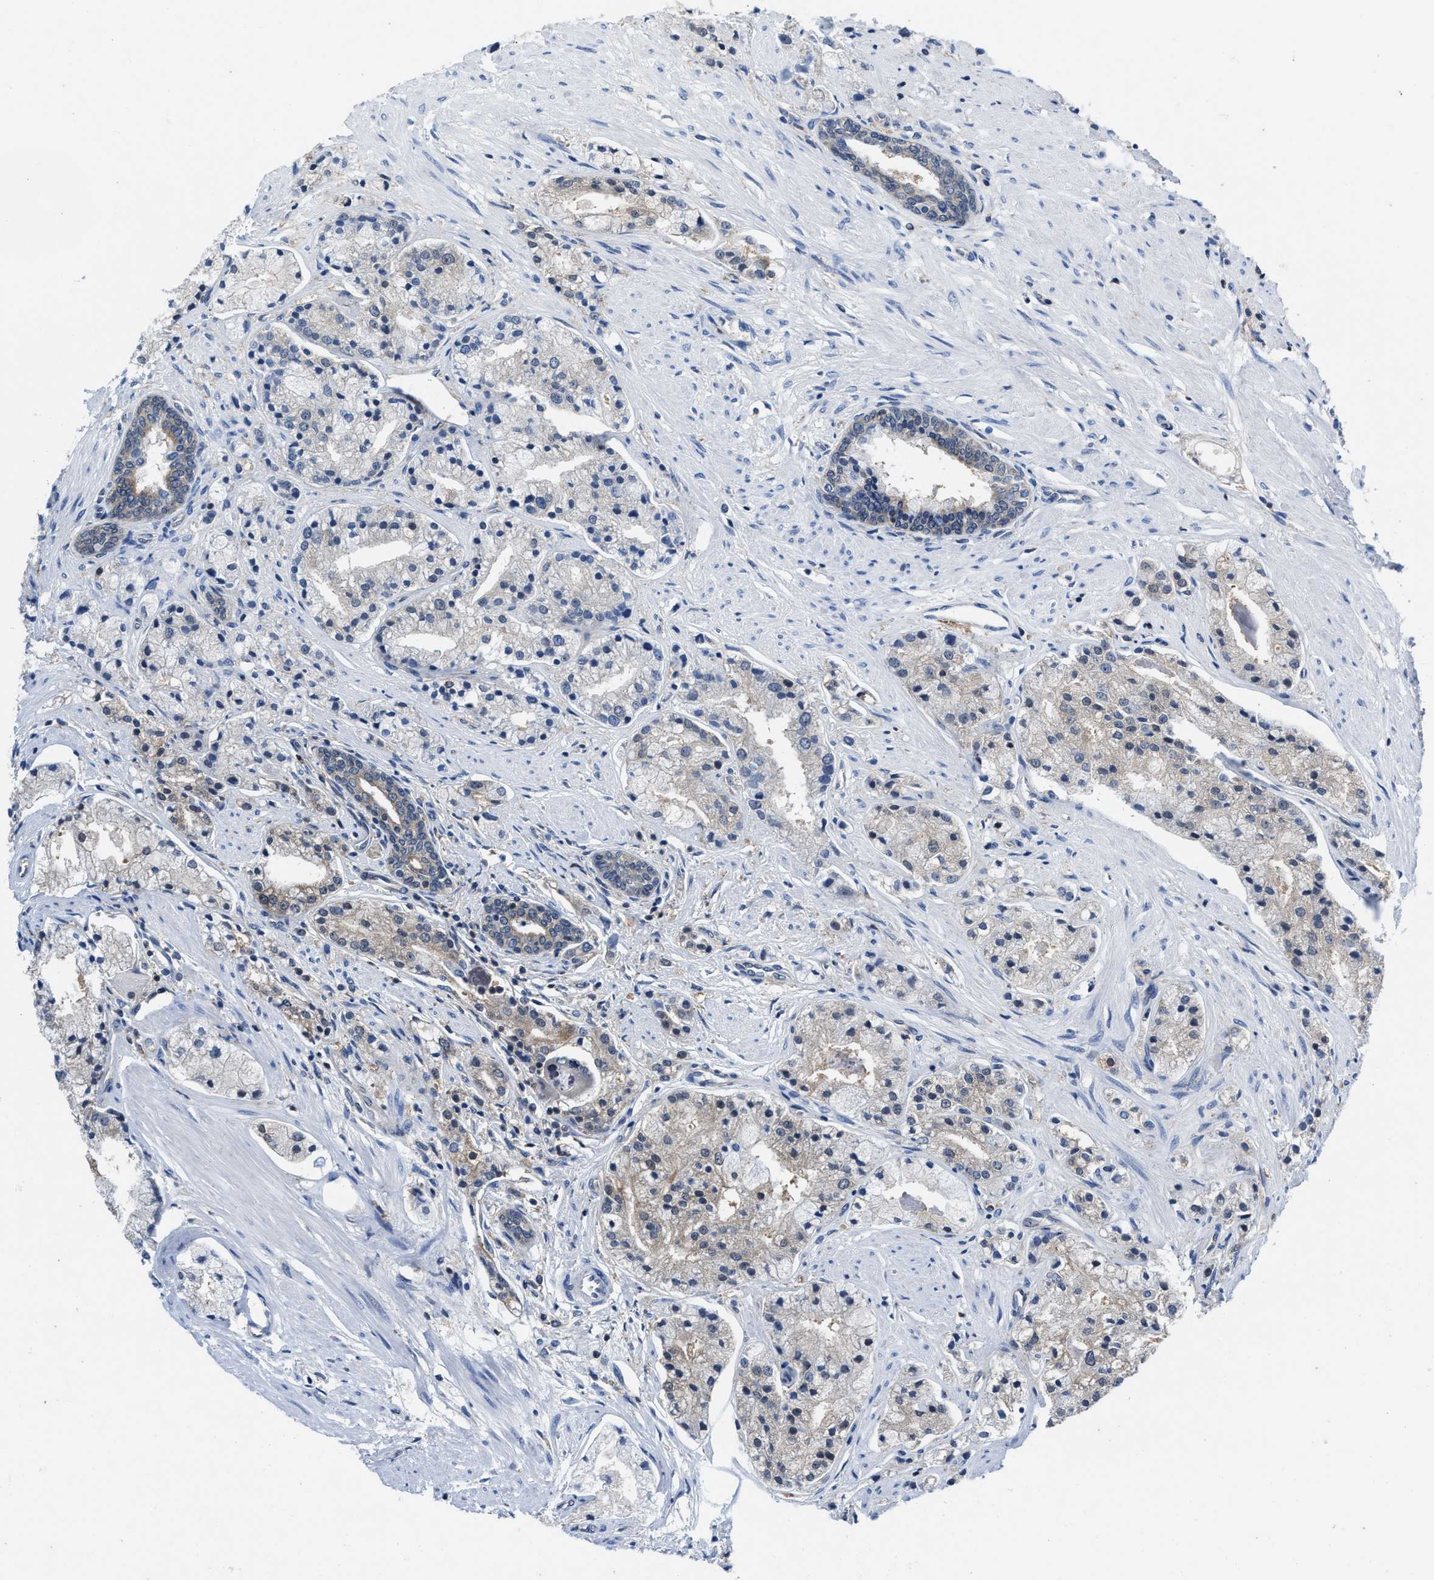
{"staining": {"intensity": "weak", "quantity": "<25%", "location": "cytoplasmic/membranous"}, "tissue": "prostate cancer", "cell_type": "Tumor cells", "image_type": "cancer", "snomed": [{"axis": "morphology", "description": "Adenocarcinoma, High grade"}, {"axis": "topography", "description": "Prostate"}], "caption": "Tumor cells show no significant positivity in prostate cancer (high-grade adenocarcinoma).", "gene": "NUDT5", "patient": {"sex": "male", "age": 50}}